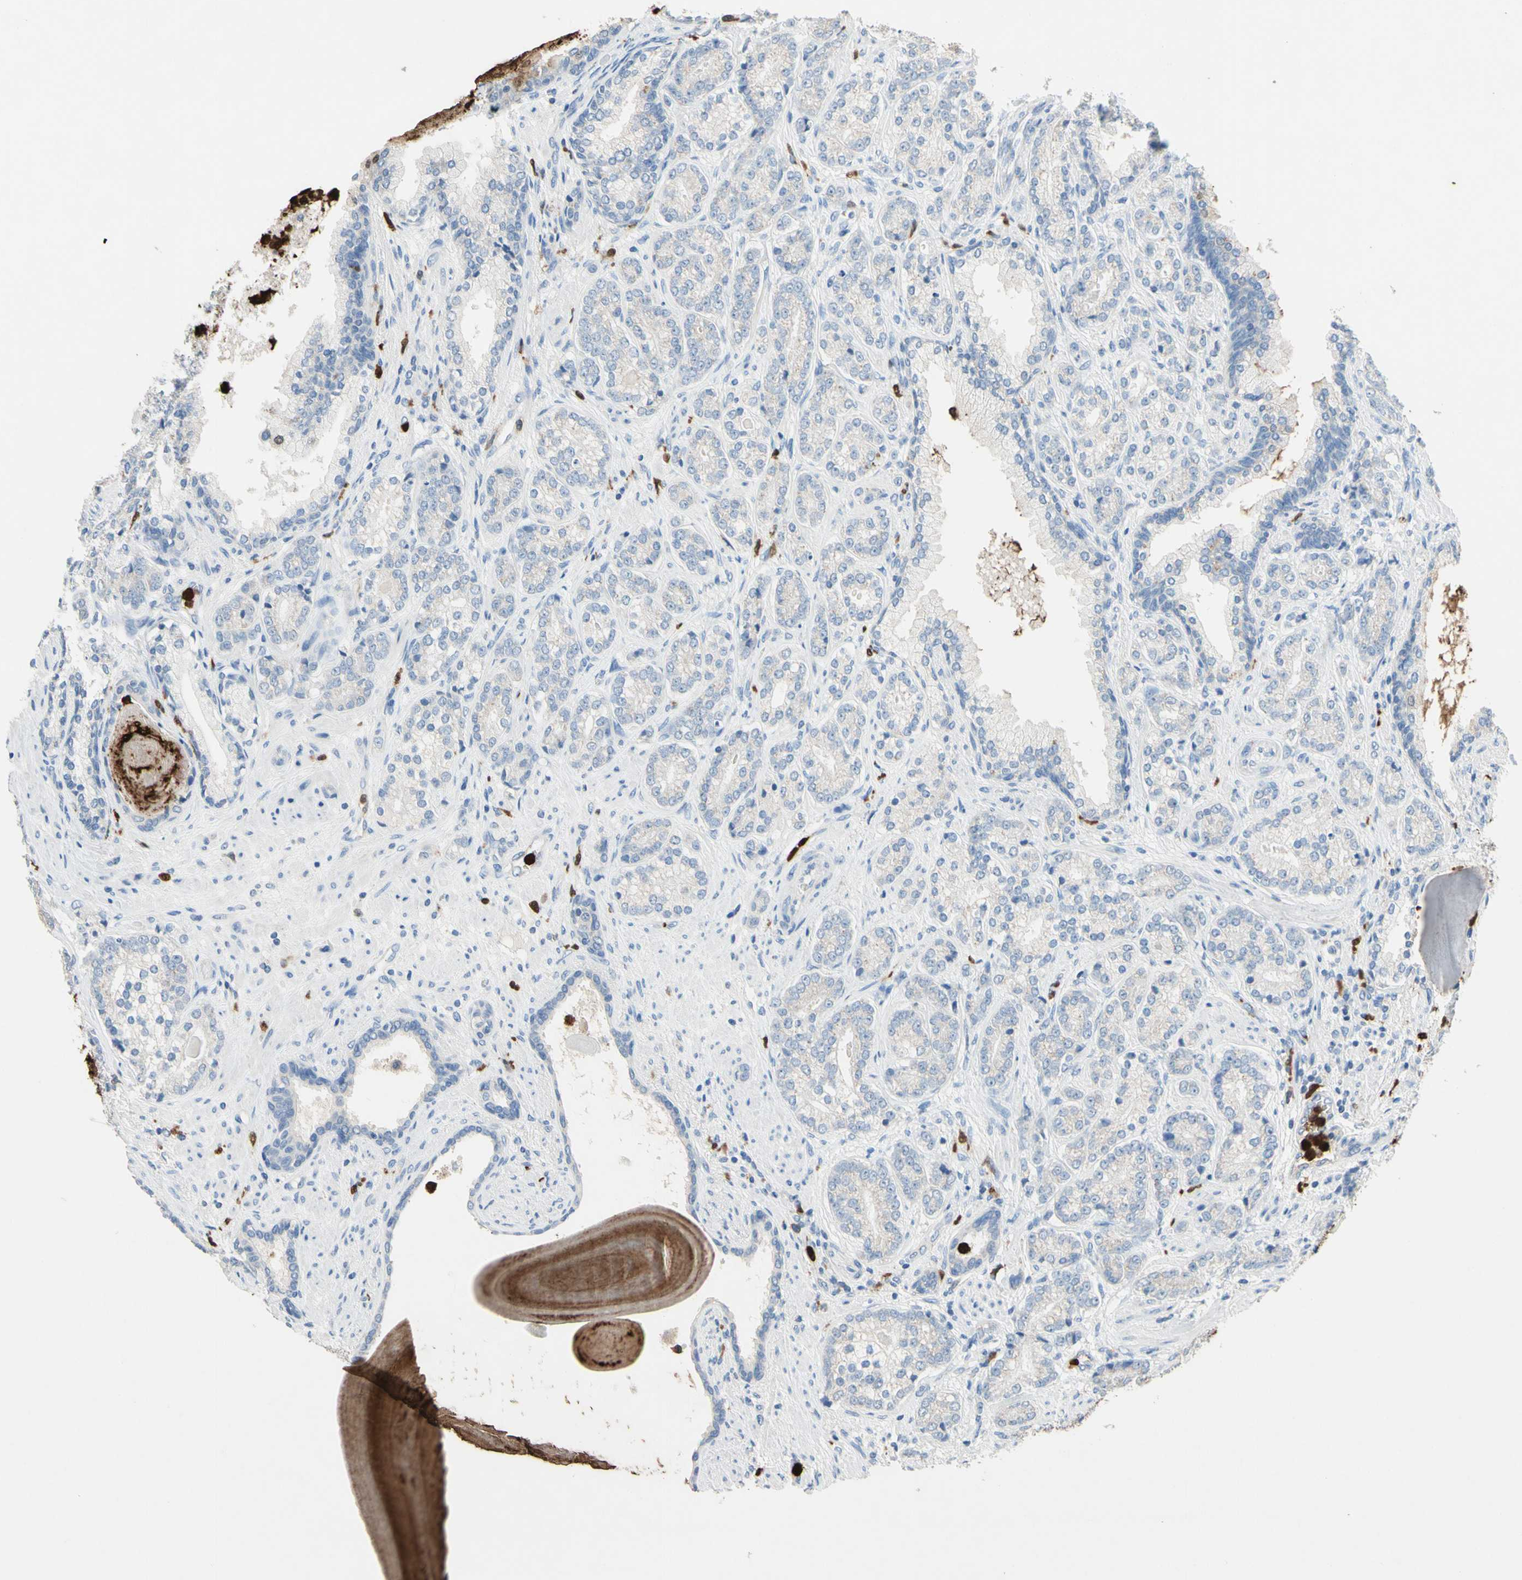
{"staining": {"intensity": "negative", "quantity": "none", "location": "none"}, "tissue": "prostate cancer", "cell_type": "Tumor cells", "image_type": "cancer", "snomed": [{"axis": "morphology", "description": "Adenocarcinoma, High grade"}, {"axis": "topography", "description": "Prostate"}], "caption": "There is no significant positivity in tumor cells of prostate cancer (high-grade adenocarcinoma).", "gene": "NFKBIZ", "patient": {"sex": "male", "age": 61}}